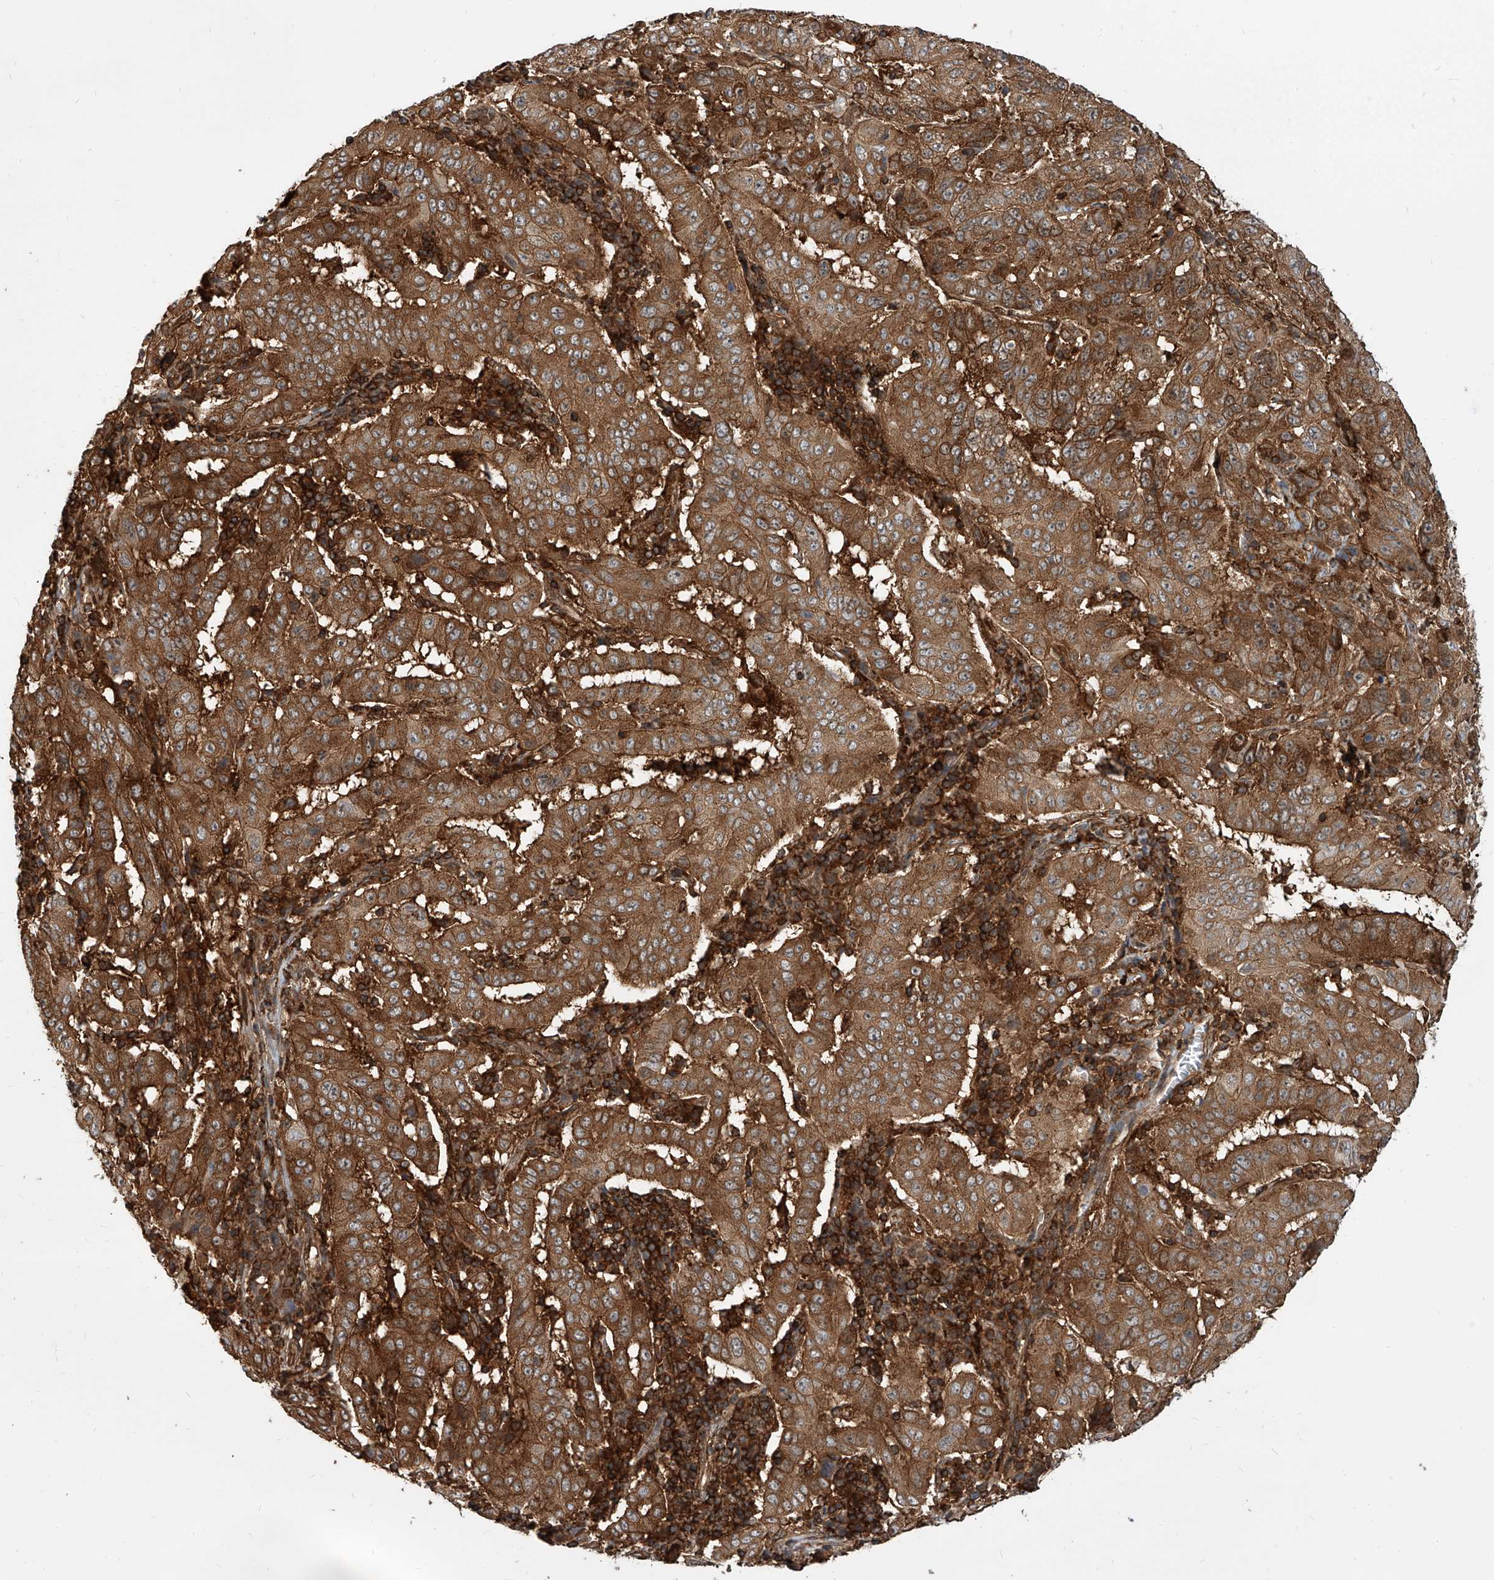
{"staining": {"intensity": "strong", "quantity": ">75%", "location": "cytoplasmic/membranous"}, "tissue": "pancreatic cancer", "cell_type": "Tumor cells", "image_type": "cancer", "snomed": [{"axis": "morphology", "description": "Adenocarcinoma, NOS"}, {"axis": "topography", "description": "Pancreas"}], "caption": "Immunohistochemistry of pancreatic adenocarcinoma reveals high levels of strong cytoplasmic/membranous positivity in approximately >75% of tumor cells. (DAB = brown stain, brightfield microscopy at high magnification).", "gene": "MAGED2", "patient": {"sex": "male", "age": 63}}